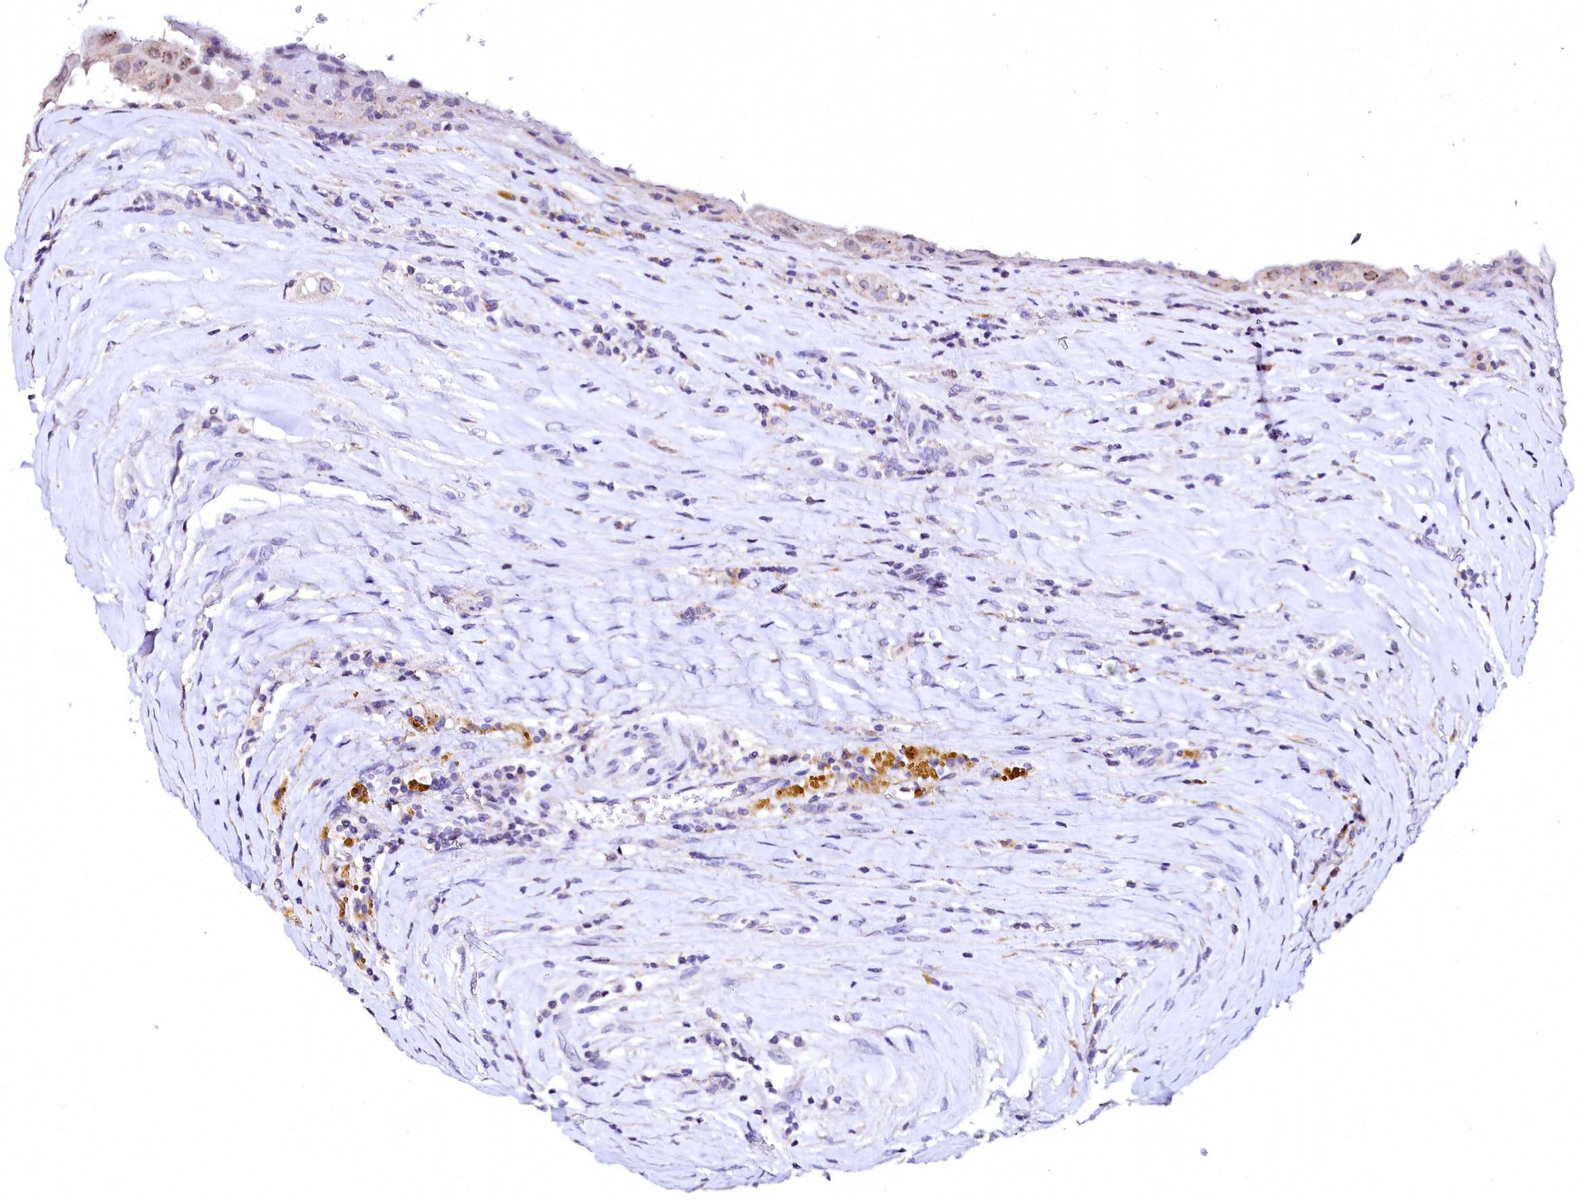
{"staining": {"intensity": "weak", "quantity": "<25%", "location": "cytoplasmic/membranous"}, "tissue": "thyroid cancer", "cell_type": "Tumor cells", "image_type": "cancer", "snomed": [{"axis": "morphology", "description": "Papillary adenocarcinoma, NOS"}, {"axis": "topography", "description": "Thyroid gland"}], "caption": "A histopathology image of human thyroid cancer is negative for staining in tumor cells.", "gene": "NALF1", "patient": {"sex": "male", "age": 77}}